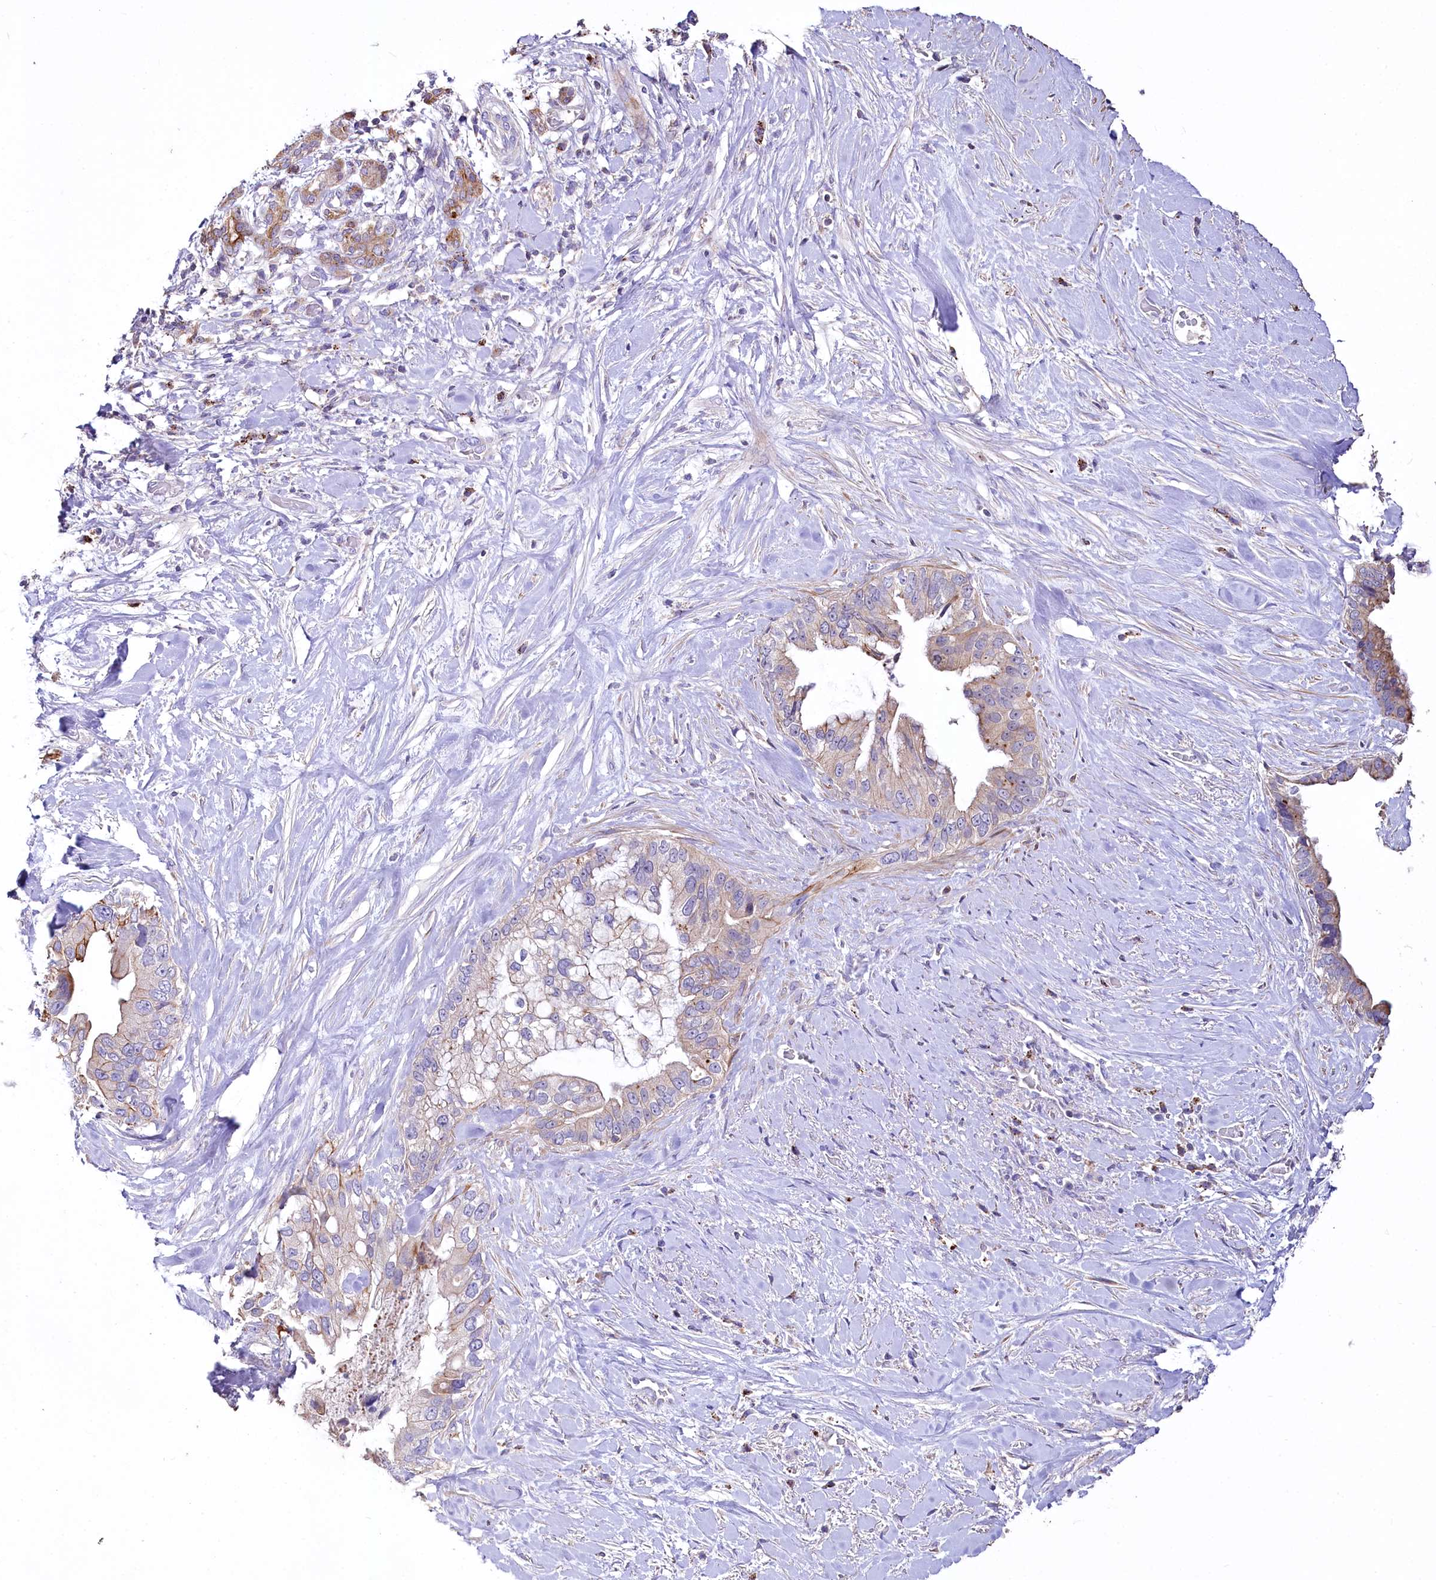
{"staining": {"intensity": "weak", "quantity": ">75%", "location": "cytoplasmic/membranous"}, "tissue": "pancreatic cancer", "cell_type": "Tumor cells", "image_type": "cancer", "snomed": [{"axis": "morphology", "description": "Inflammation, NOS"}, {"axis": "morphology", "description": "Adenocarcinoma, NOS"}, {"axis": "topography", "description": "Pancreas"}], "caption": "There is low levels of weak cytoplasmic/membranous positivity in tumor cells of pancreatic cancer, as demonstrated by immunohistochemical staining (brown color).", "gene": "PTER", "patient": {"sex": "female", "age": 56}}